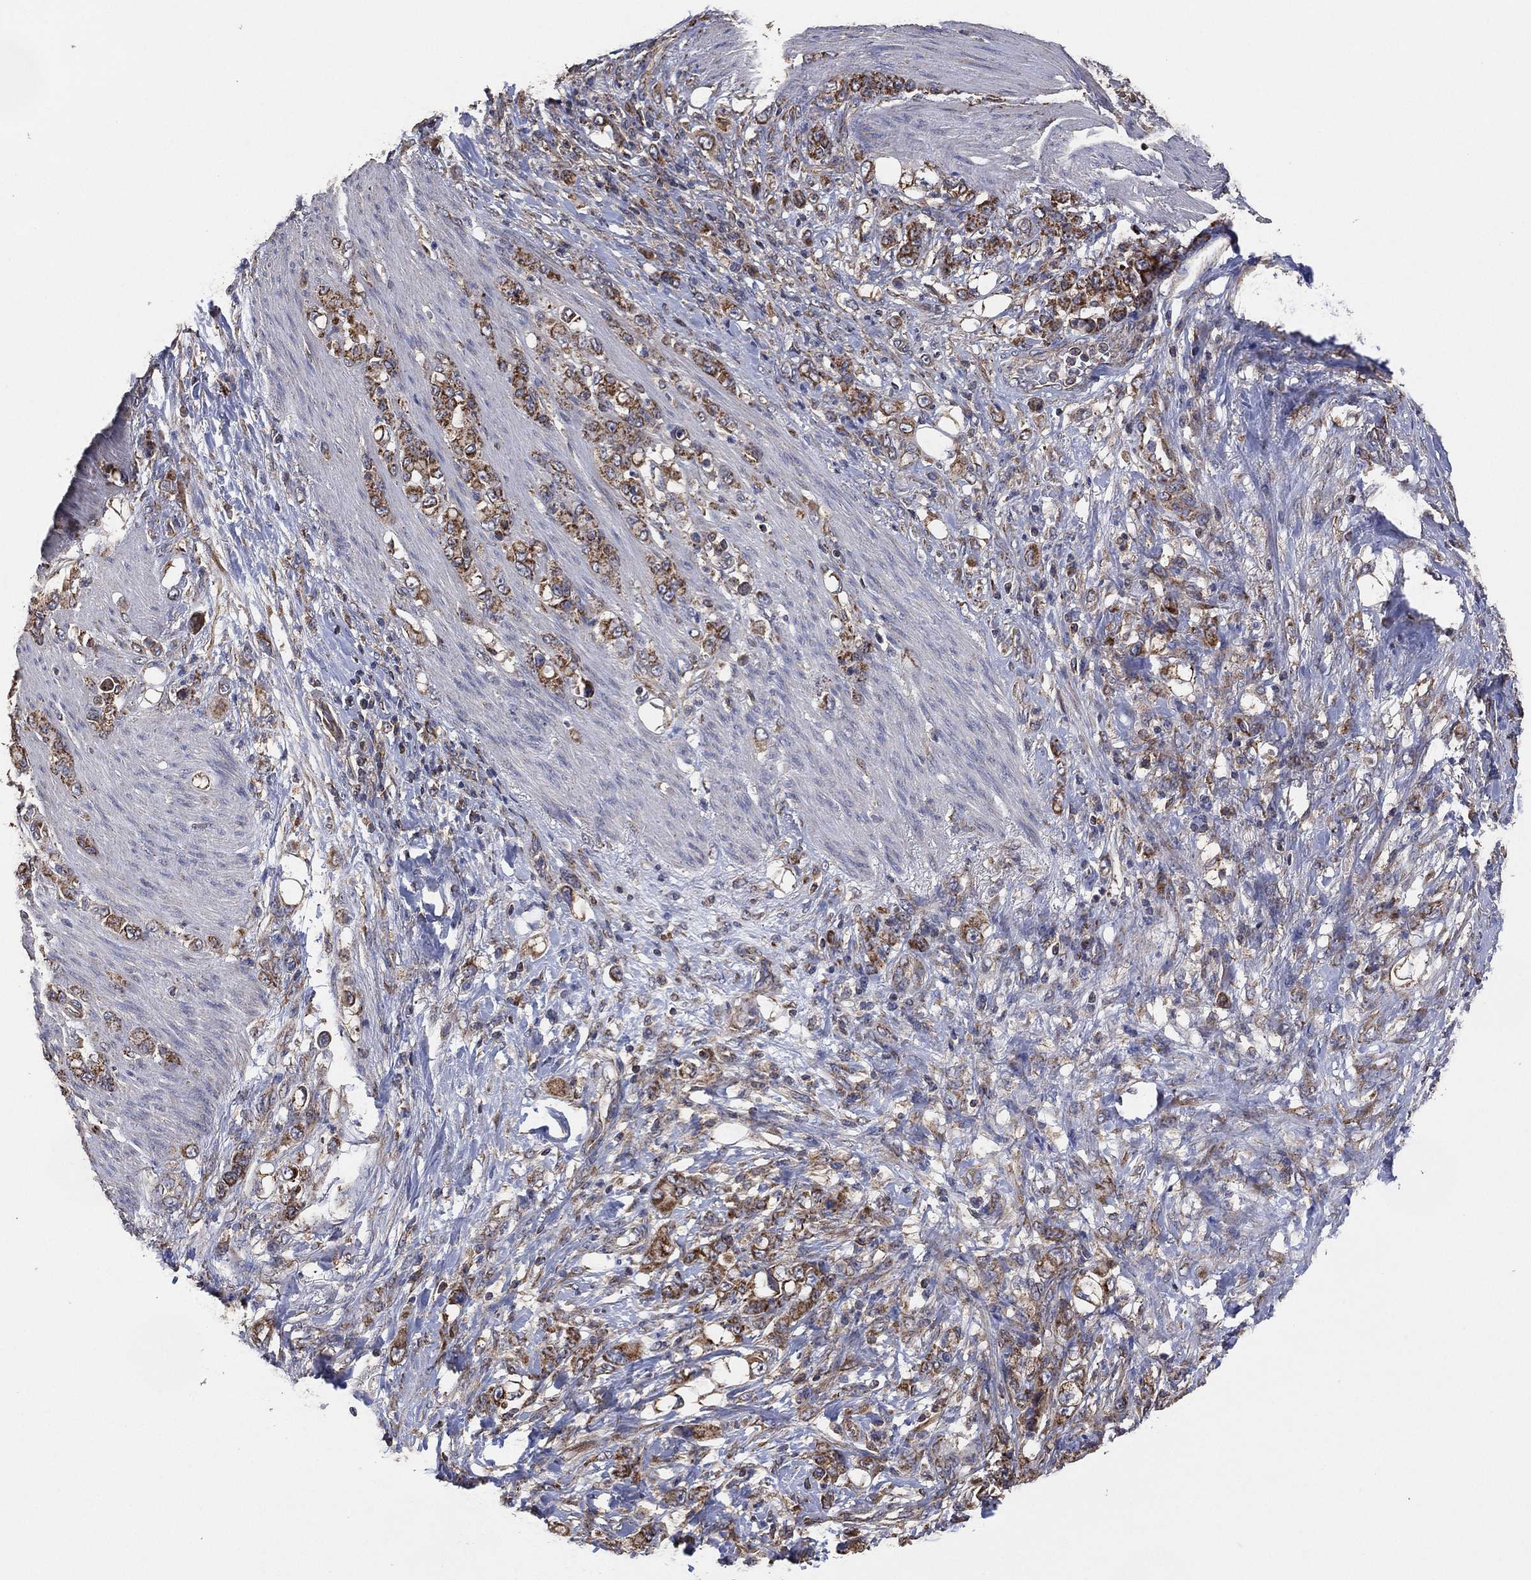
{"staining": {"intensity": "moderate", "quantity": "25%-75%", "location": "cytoplasmic/membranous"}, "tissue": "stomach cancer", "cell_type": "Tumor cells", "image_type": "cancer", "snomed": [{"axis": "morphology", "description": "Adenocarcinoma, NOS"}, {"axis": "topography", "description": "Stomach"}], "caption": "Immunohistochemical staining of human stomach adenocarcinoma shows medium levels of moderate cytoplasmic/membranous staining in about 25%-75% of tumor cells. Using DAB (brown) and hematoxylin (blue) stains, captured at high magnification using brightfield microscopy.", "gene": "LIMD1", "patient": {"sex": "female", "age": 79}}